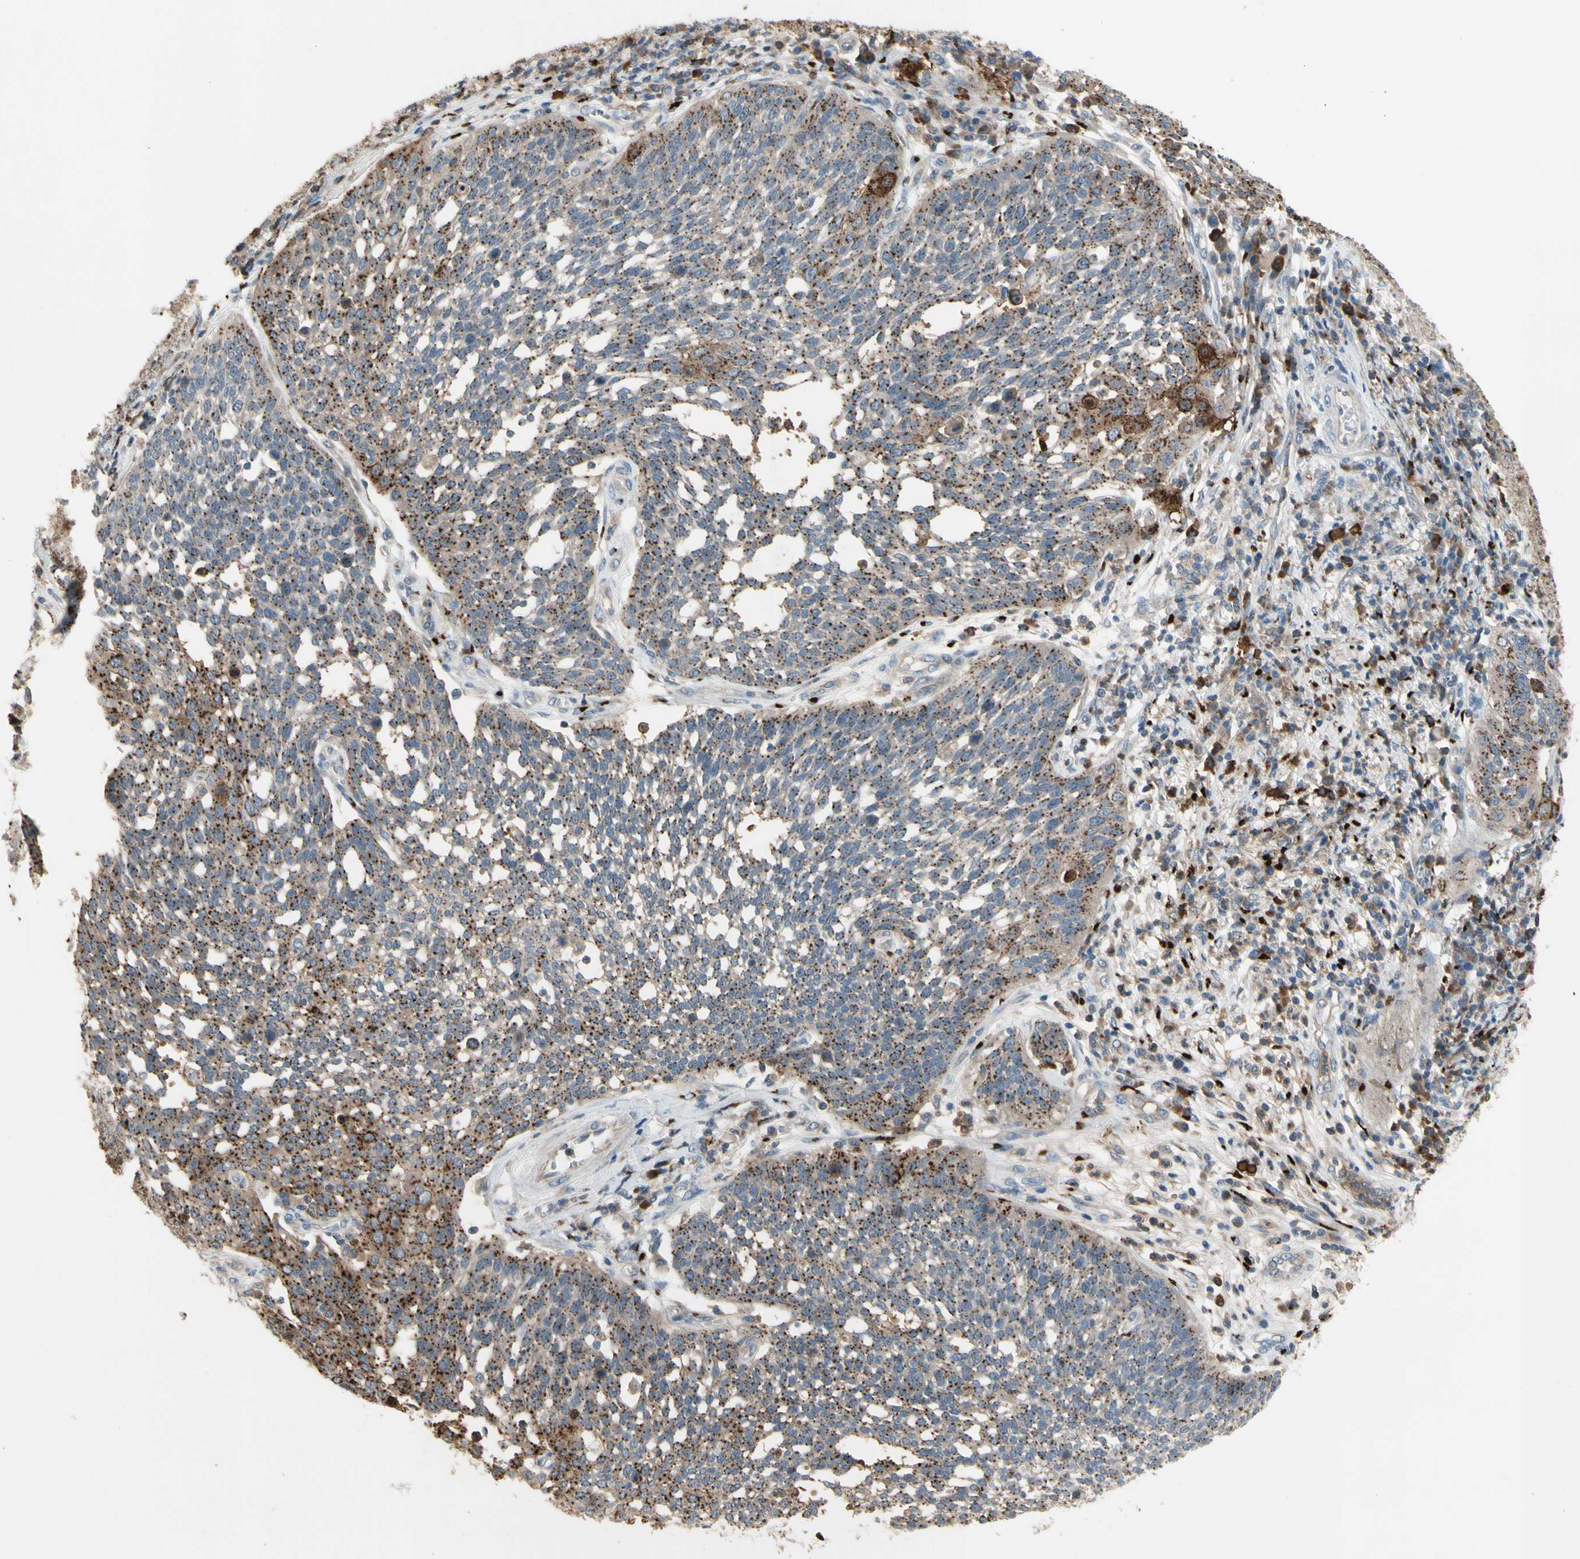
{"staining": {"intensity": "strong", "quantity": ">75%", "location": "cytoplasmic/membranous"}, "tissue": "cervical cancer", "cell_type": "Tumor cells", "image_type": "cancer", "snomed": [{"axis": "morphology", "description": "Squamous cell carcinoma, NOS"}, {"axis": "topography", "description": "Cervix"}], "caption": "IHC micrograph of neoplastic tissue: cervical cancer stained using immunohistochemistry (IHC) exhibits high levels of strong protein expression localized specifically in the cytoplasmic/membranous of tumor cells, appearing as a cytoplasmic/membranous brown color.", "gene": "GALNT5", "patient": {"sex": "female", "age": 34}}